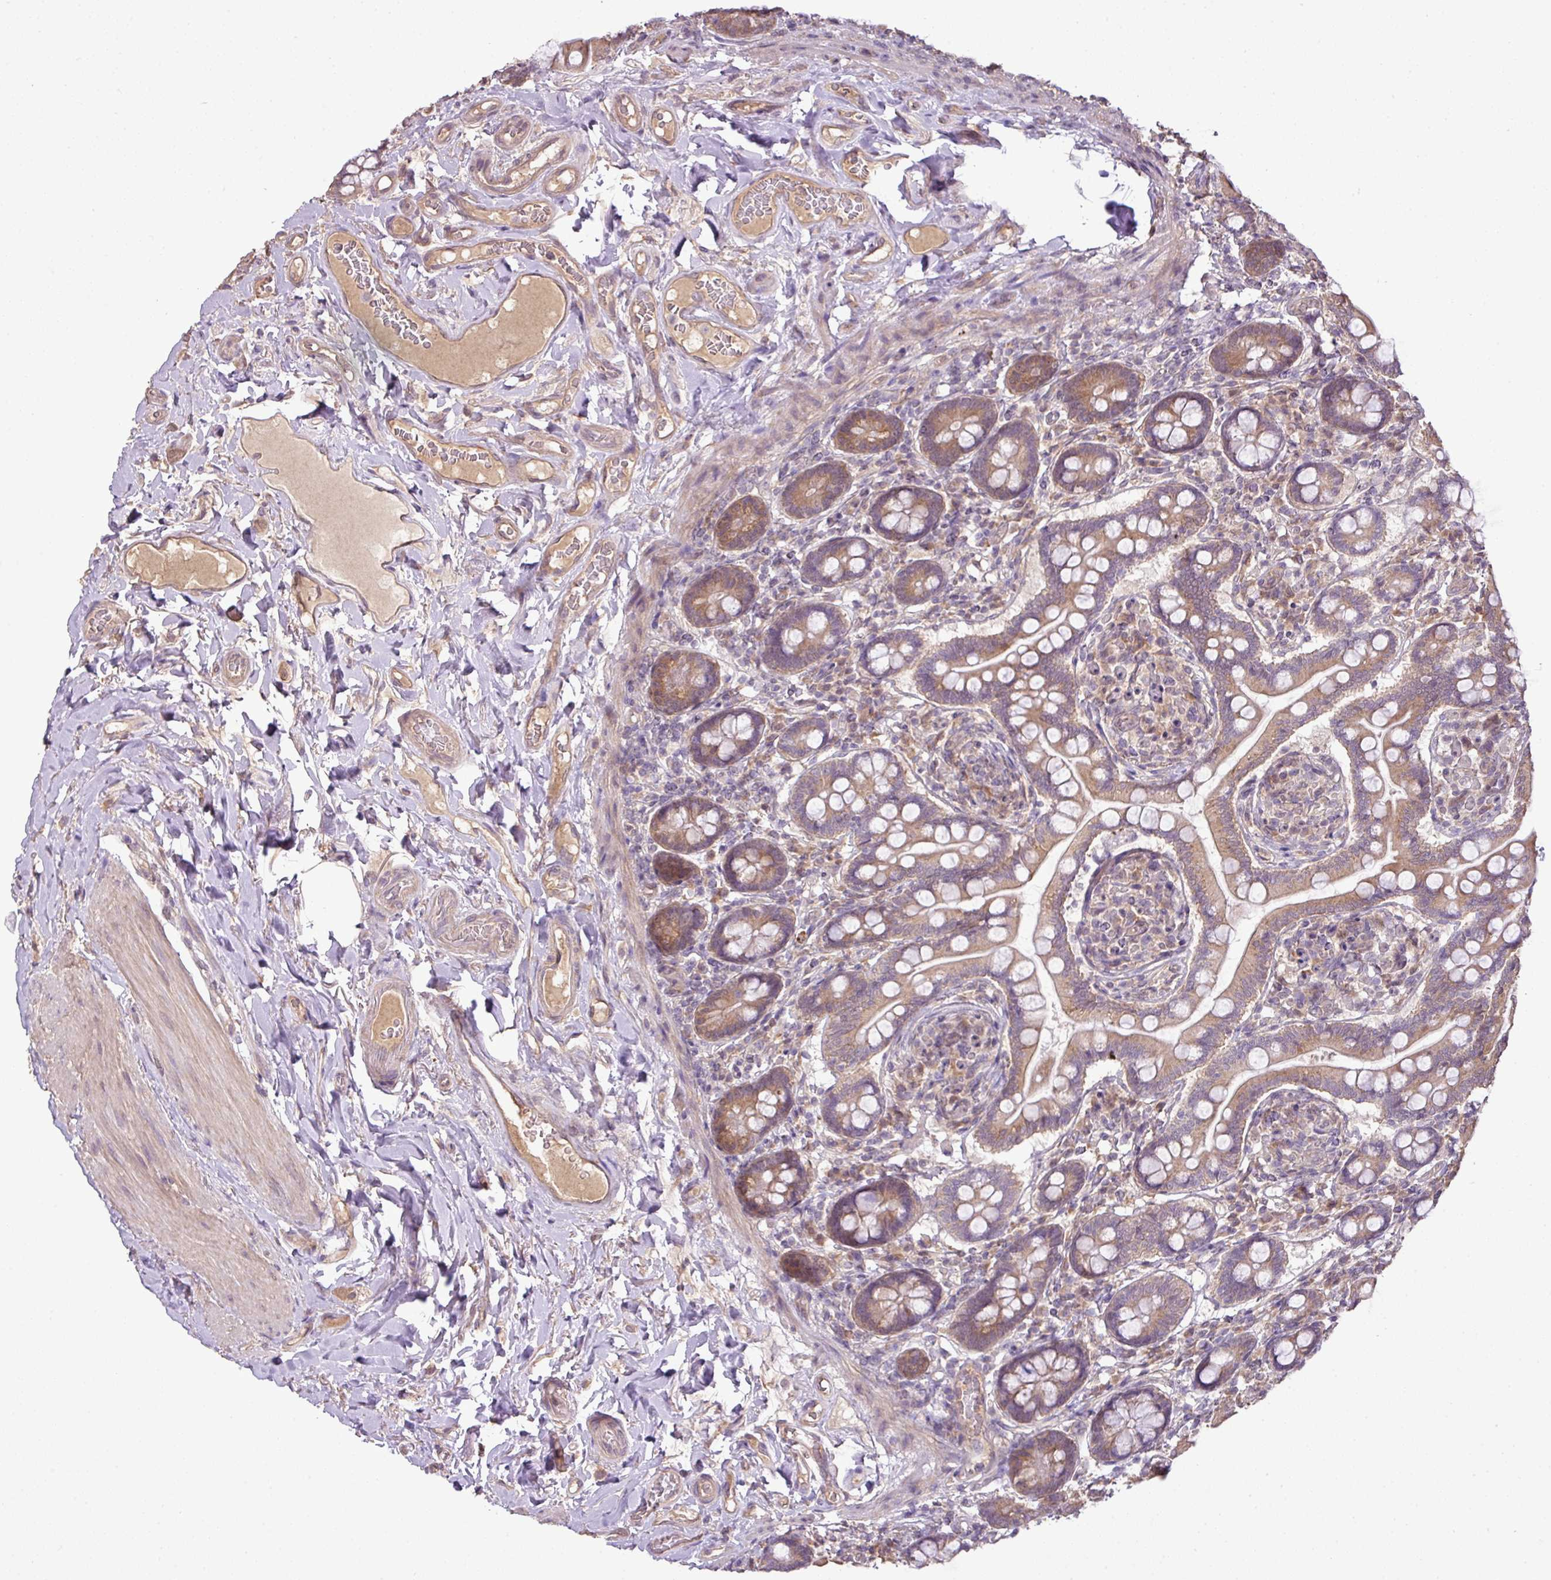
{"staining": {"intensity": "moderate", "quantity": ">75%", "location": "cytoplasmic/membranous"}, "tissue": "small intestine", "cell_type": "Glandular cells", "image_type": "normal", "snomed": [{"axis": "morphology", "description": "Normal tissue, NOS"}, {"axis": "topography", "description": "Small intestine"}], "caption": "Protein staining displays moderate cytoplasmic/membranous staining in about >75% of glandular cells in unremarkable small intestine.", "gene": "DNAAF4", "patient": {"sex": "female", "age": 64}}